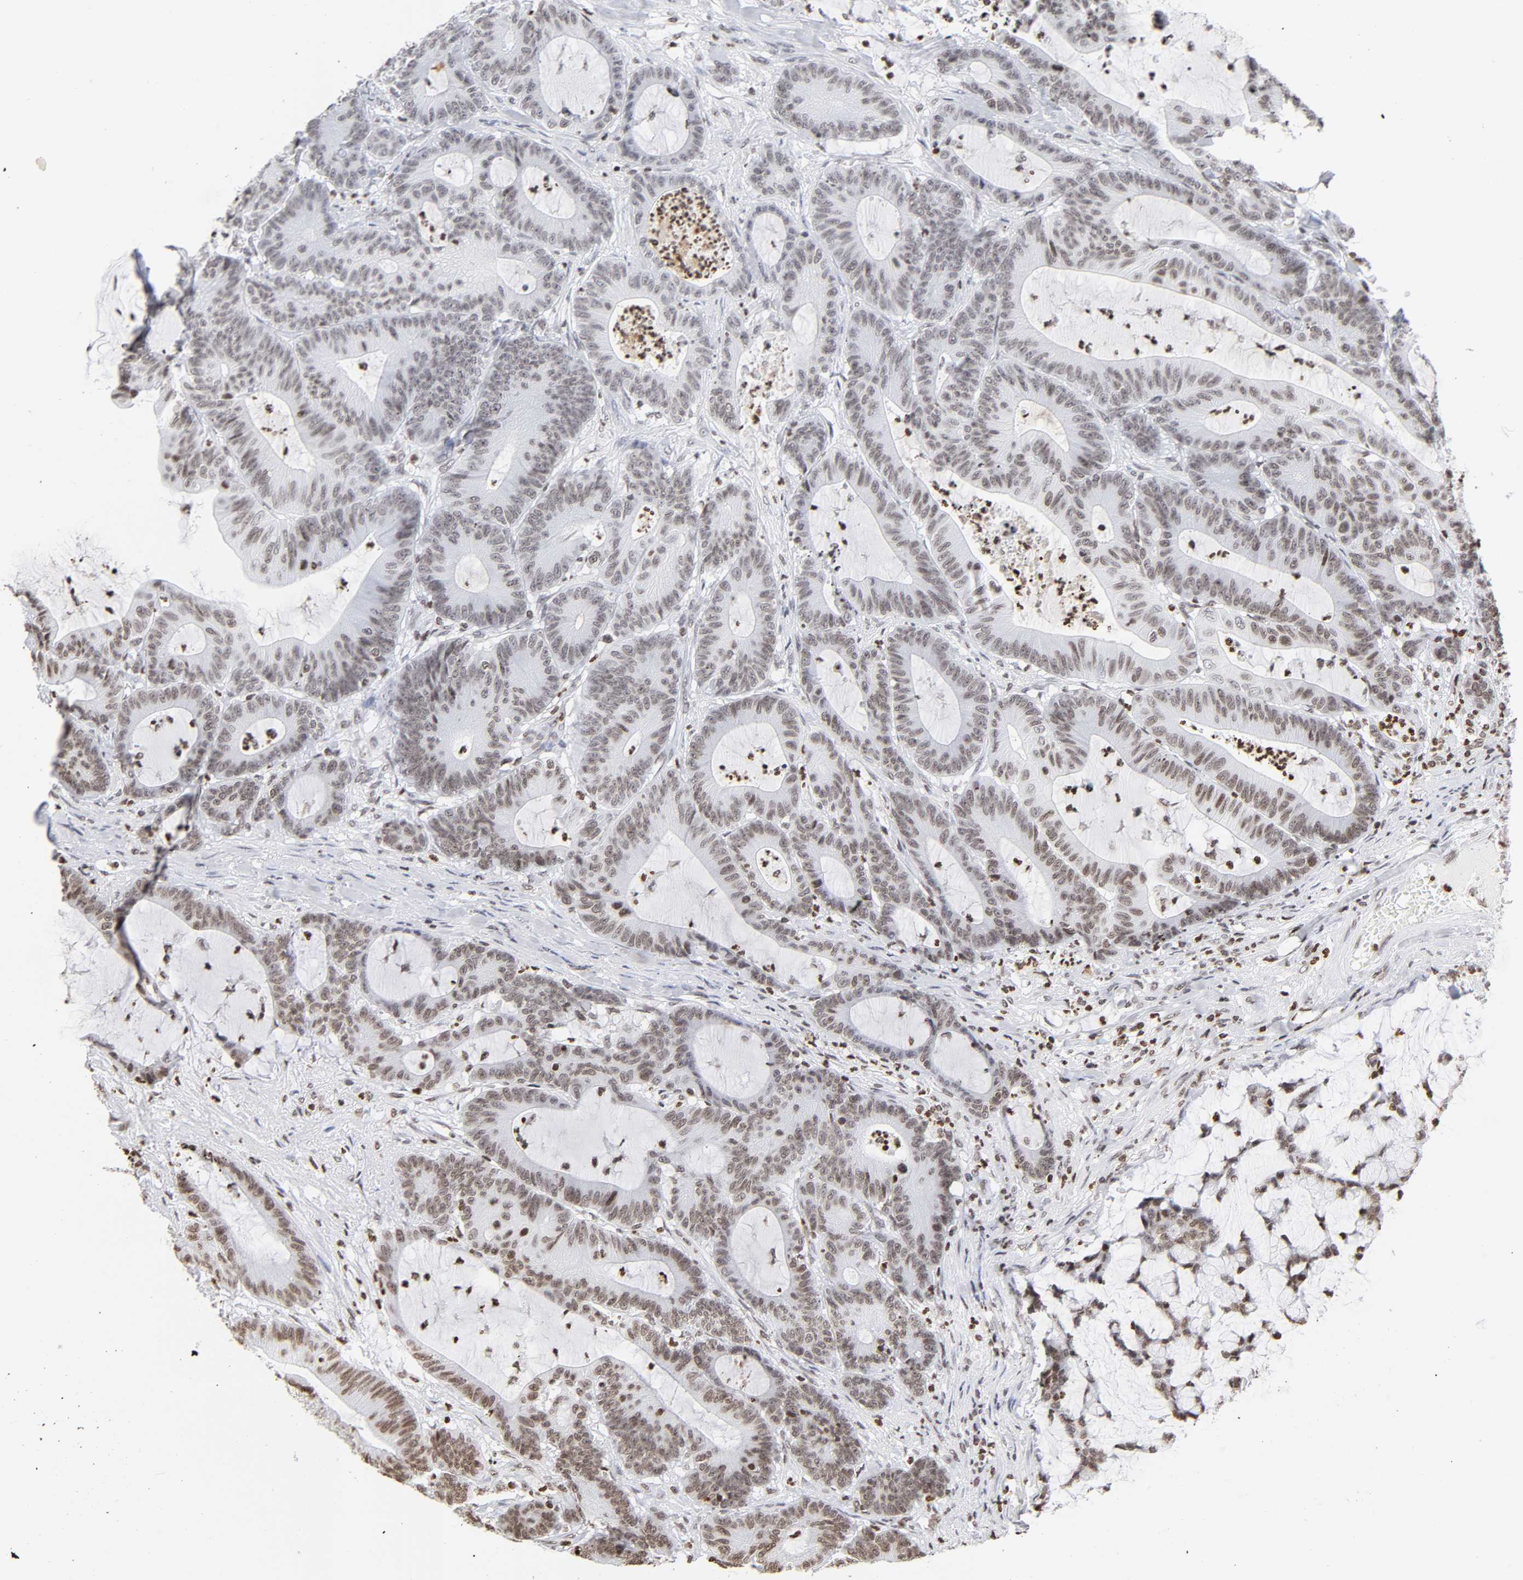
{"staining": {"intensity": "weak", "quantity": ">75%", "location": "nuclear"}, "tissue": "colorectal cancer", "cell_type": "Tumor cells", "image_type": "cancer", "snomed": [{"axis": "morphology", "description": "Adenocarcinoma, NOS"}, {"axis": "topography", "description": "Colon"}], "caption": "About >75% of tumor cells in human colorectal adenocarcinoma show weak nuclear protein expression as visualized by brown immunohistochemical staining.", "gene": "H2AC12", "patient": {"sex": "female", "age": 84}}